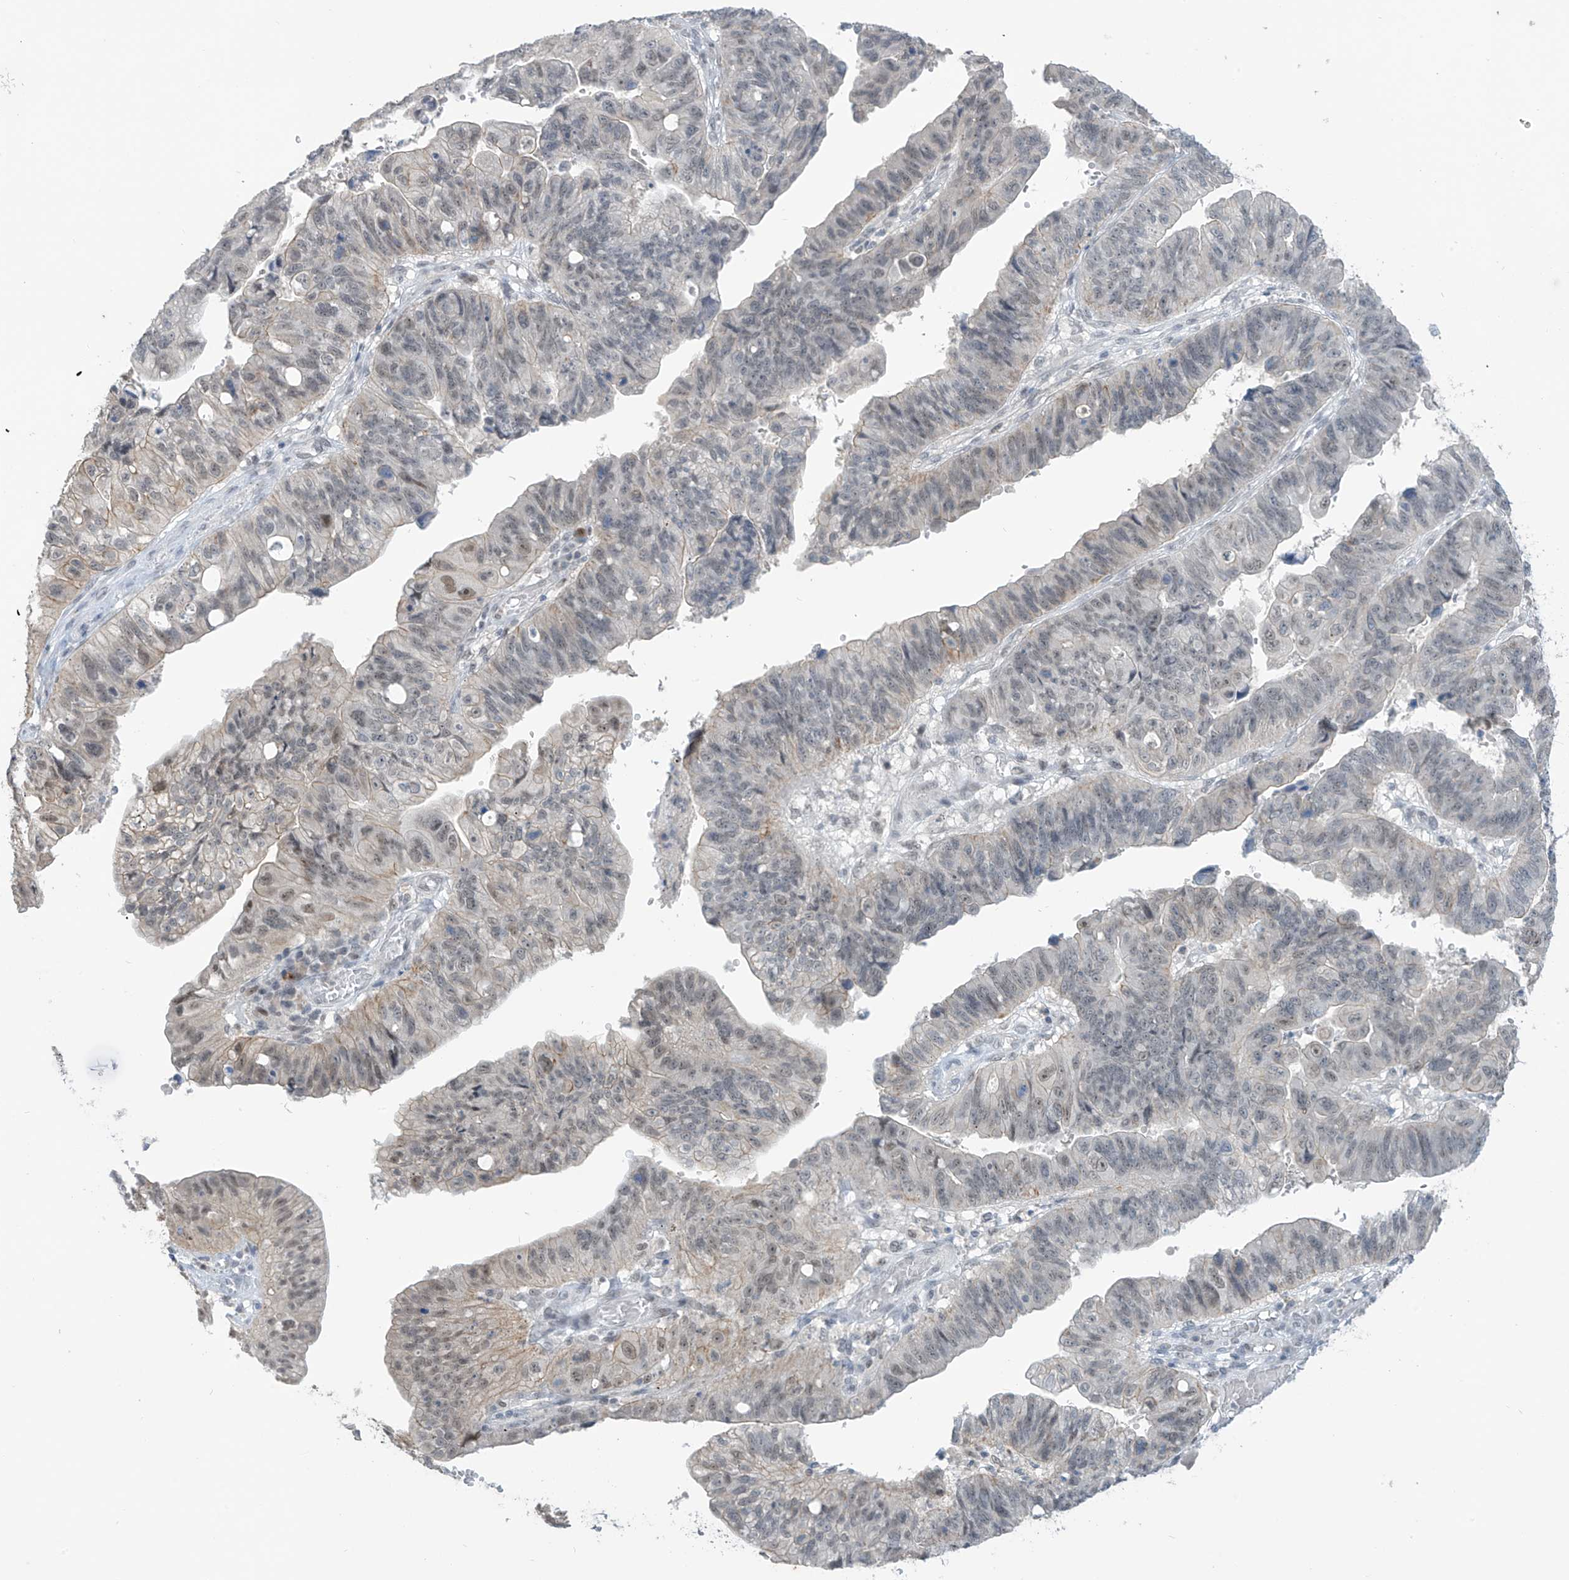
{"staining": {"intensity": "negative", "quantity": "none", "location": "none"}, "tissue": "stomach cancer", "cell_type": "Tumor cells", "image_type": "cancer", "snomed": [{"axis": "morphology", "description": "Adenocarcinoma, NOS"}, {"axis": "topography", "description": "Stomach"}], "caption": "Protein analysis of stomach cancer demonstrates no significant expression in tumor cells.", "gene": "METAP1D", "patient": {"sex": "male", "age": 59}}